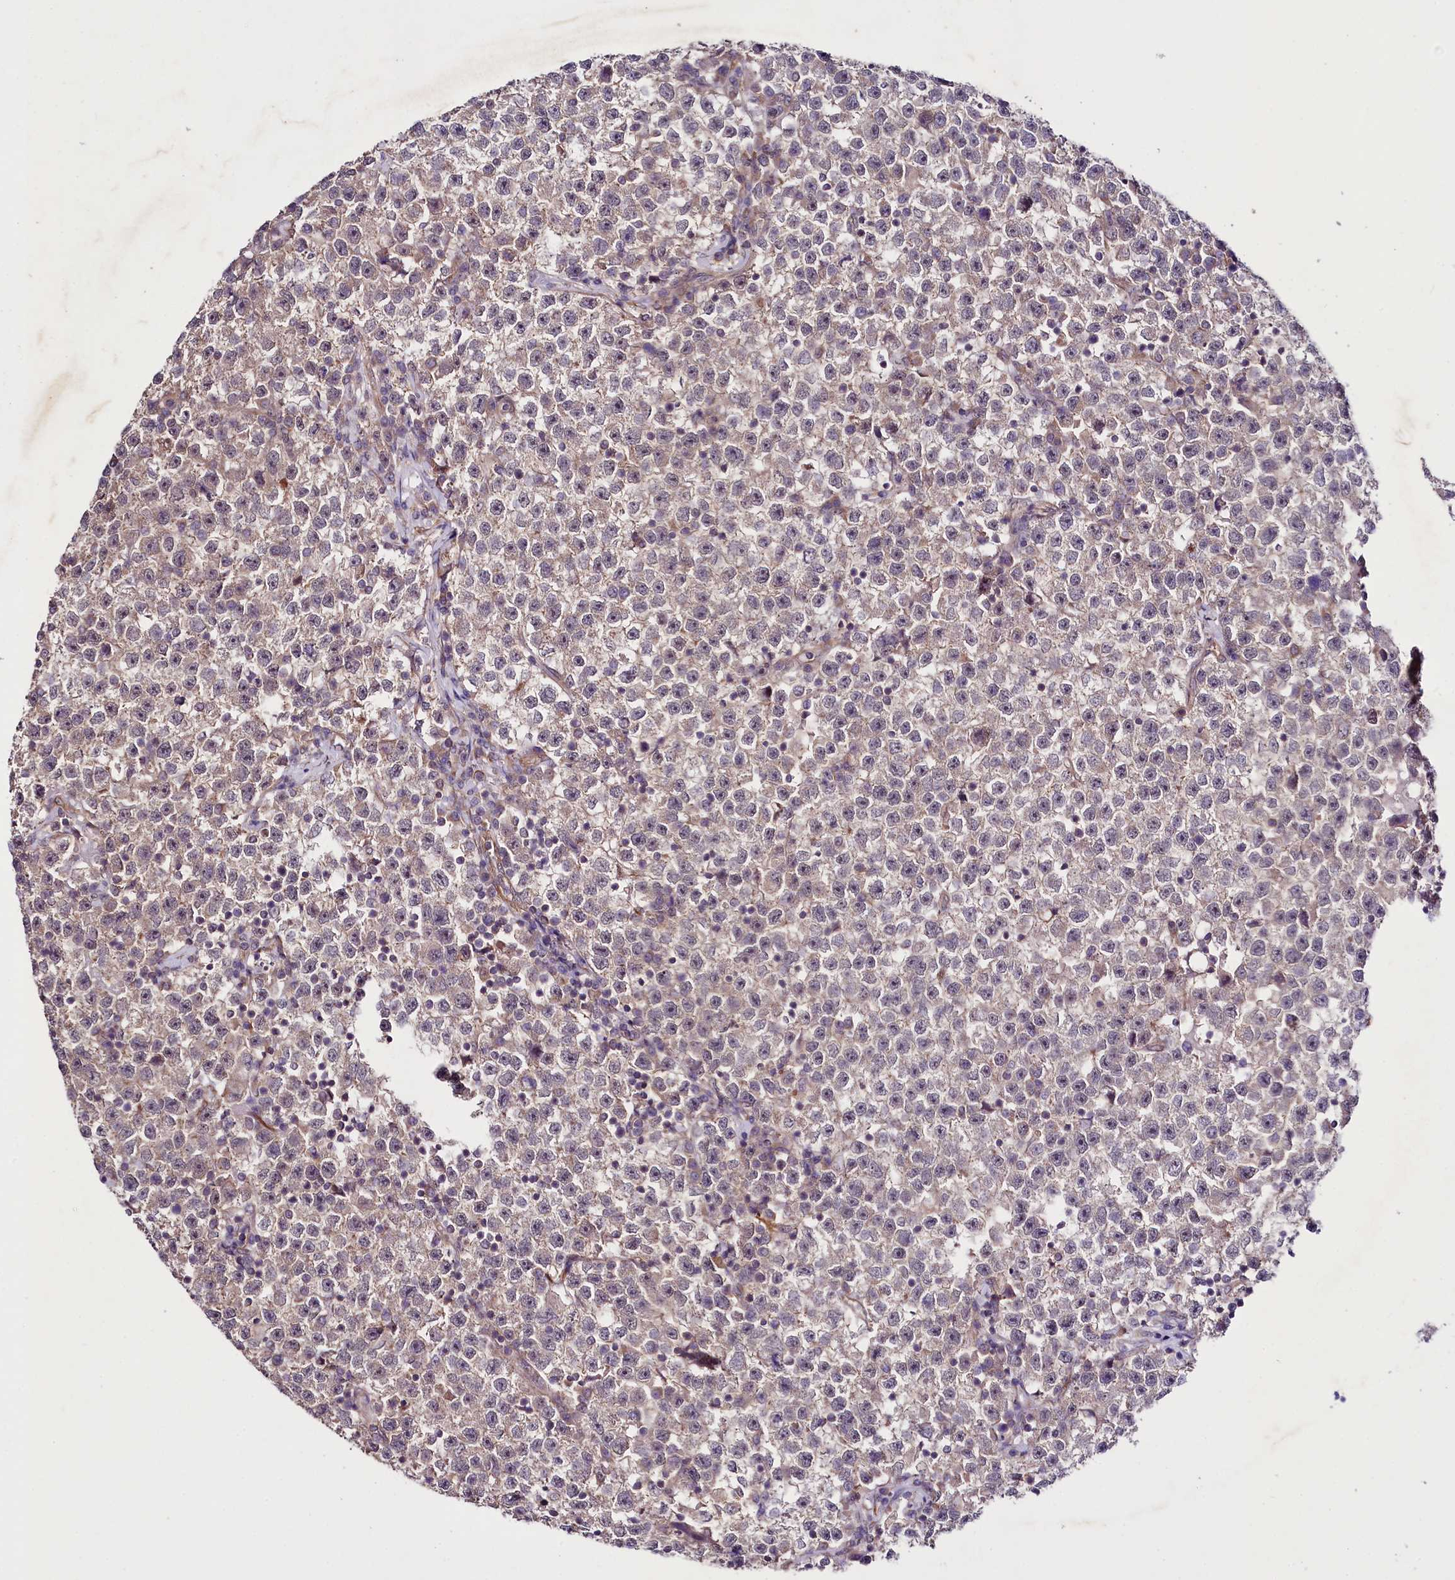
{"staining": {"intensity": "weak", "quantity": "<25%", "location": "cytoplasmic/membranous,nuclear"}, "tissue": "testis cancer", "cell_type": "Tumor cells", "image_type": "cancer", "snomed": [{"axis": "morphology", "description": "Seminoma, NOS"}, {"axis": "topography", "description": "Testis"}], "caption": "The micrograph shows no significant positivity in tumor cells of testis cancer. The staining is performed using DAB brown chromogen with nuclei counter-stained in using hematoxylin.", "gene": "PHLDB1", "patient": {"sex": "male", "age": 22}}